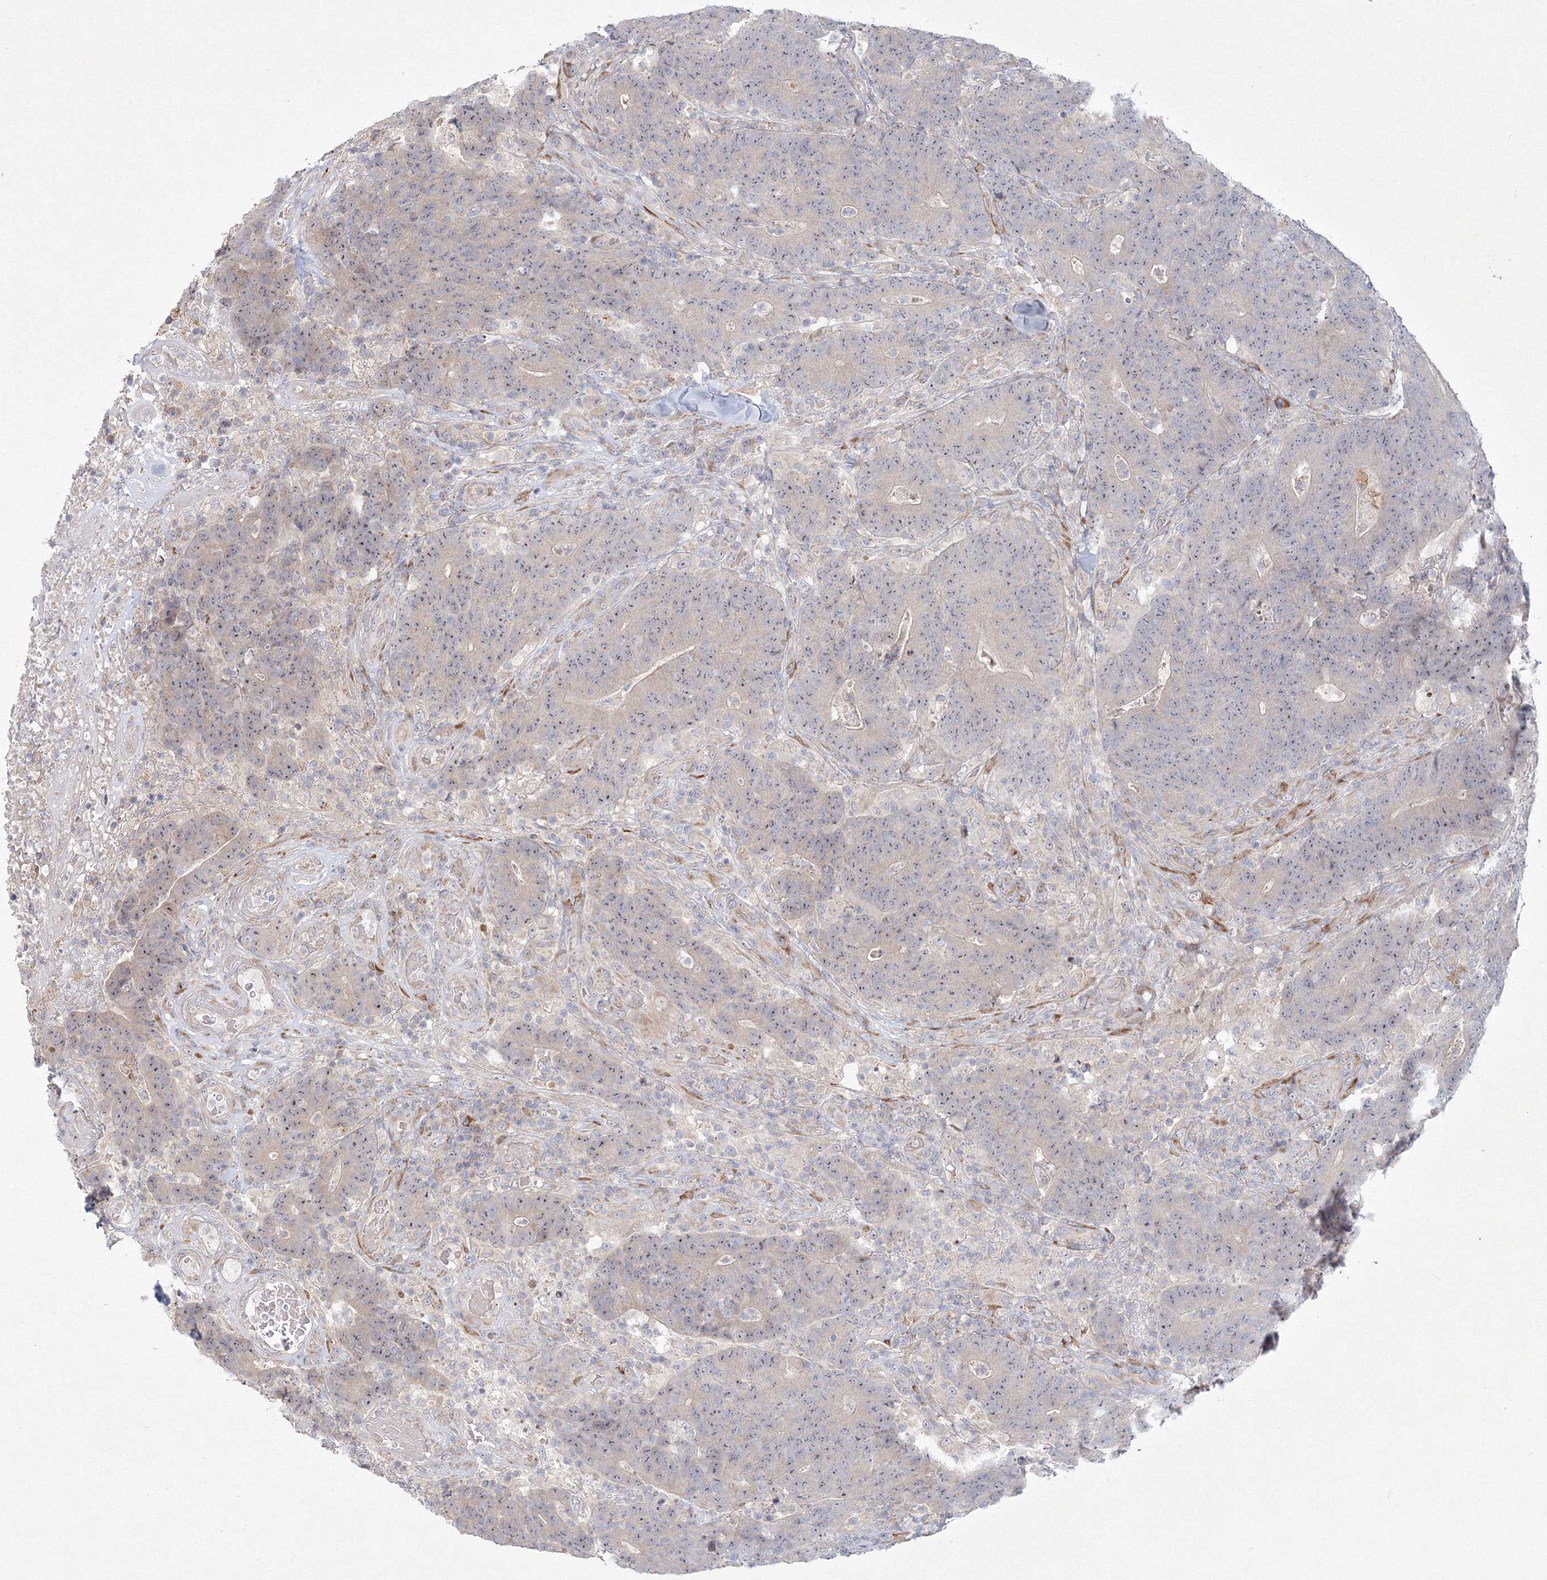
{"staining": {"intensity": "negative", "quantity": "none", "location": "none"}, "tissue": "colorectal cancer", "cell_type": "Tumor cells", "image_type": "cancer", "snomed": [{"axis": "morphology", "description": "Normal tissue, NOS"}, {"axis": "morphology", "description": "Adenocarcinoma, NOS"}, {"axis": "topography", "description": "Colon"}], "caption": "IHC micrograph of human colorectal adenocarcinoma stained for a protein (brown), which demonstrates no staining in tumor cells. The staining was performed using DAB (3,3'-diaminobenzidine) to visualize the protein expression in brown, while the nuclei were stained in blue with hematoxylin (Magnification: 20x).", "gene": "WDR49", "patient": {"sex": "female", "age": 75}}